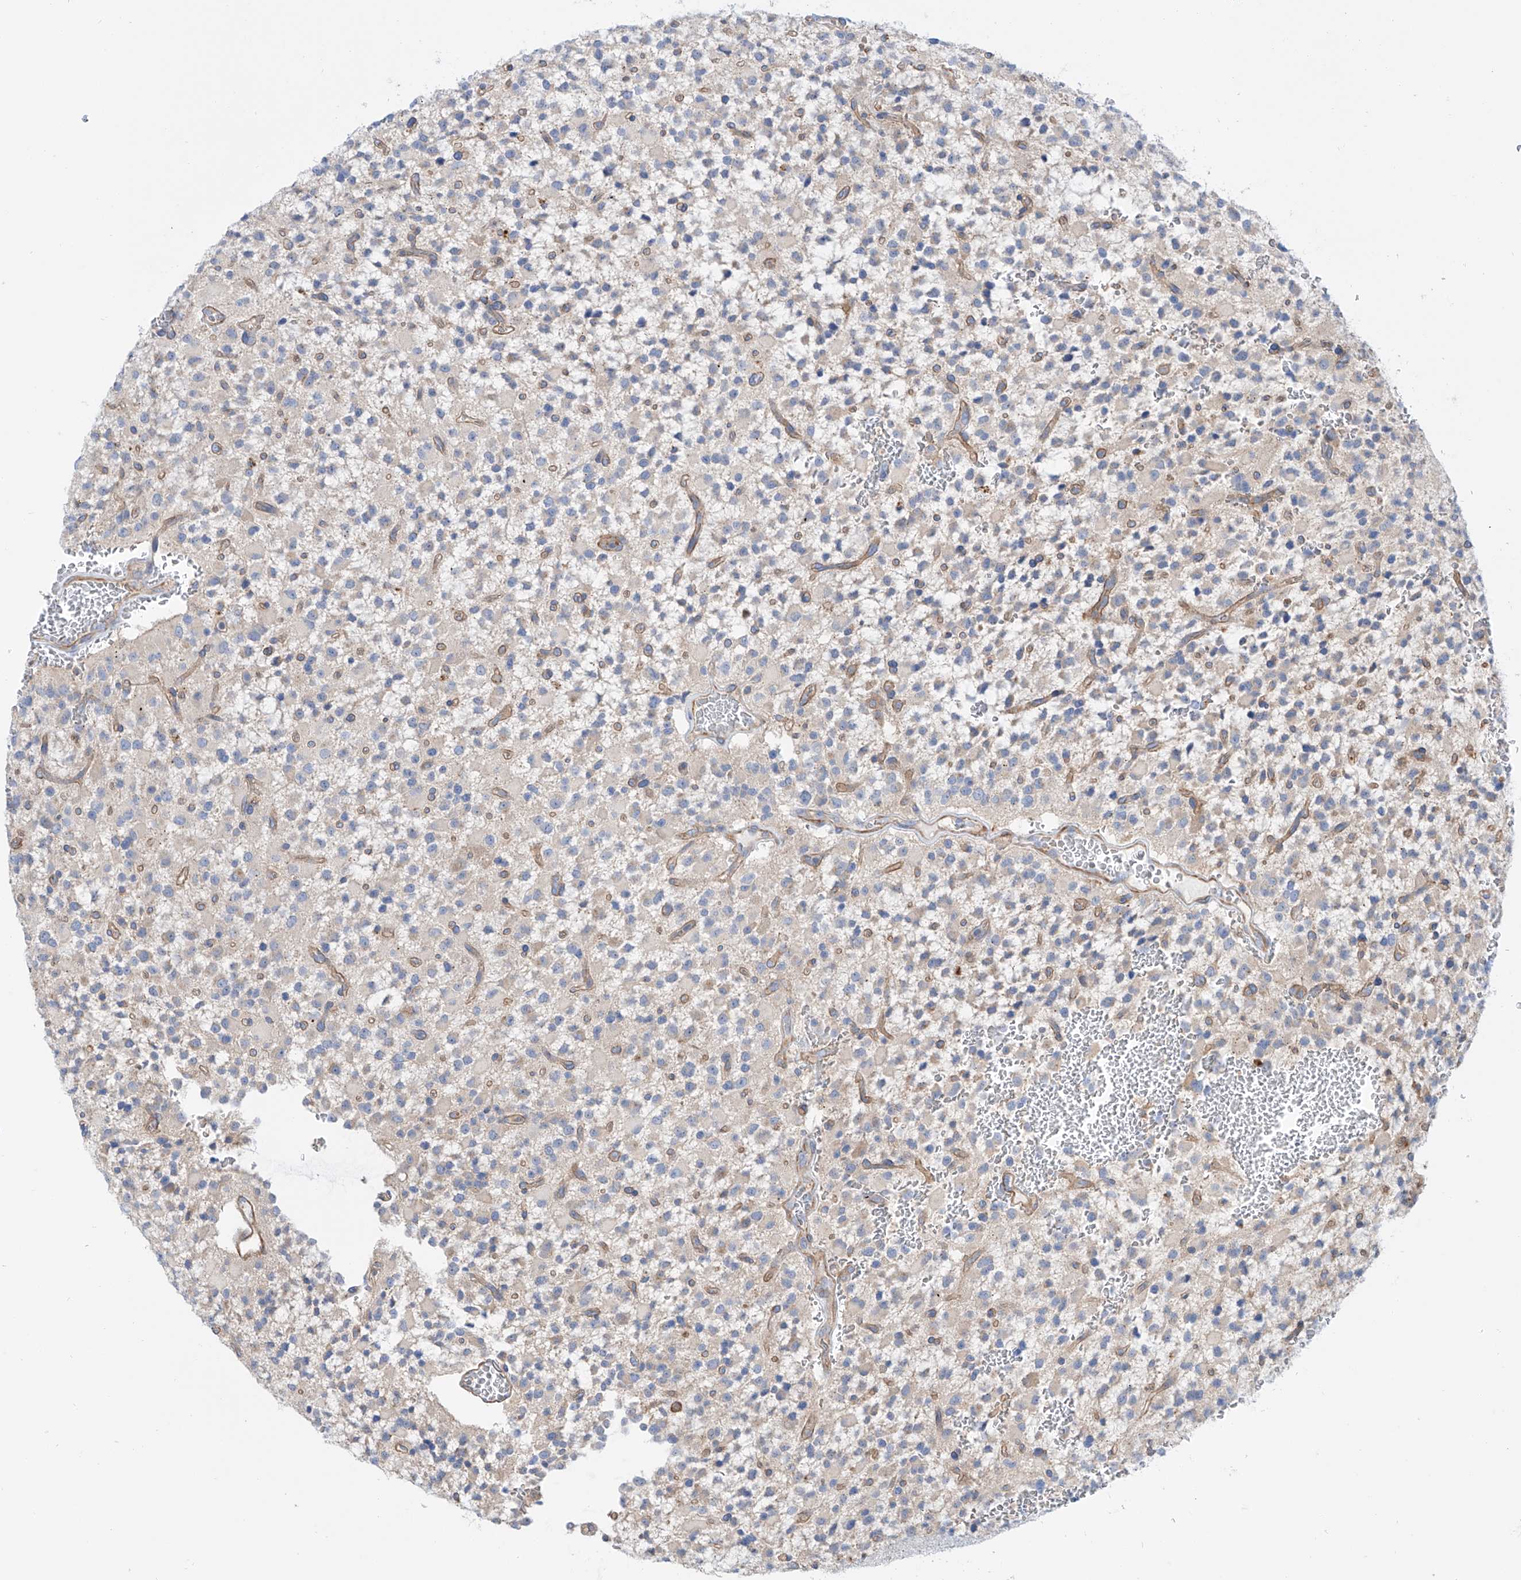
{"staining": {"intensity": "negative", "quantity": "none", "location": "none"}, "tissue": "glioma", "cell_type": "Tumor cells", "image_type": "cancer", "snomed": [{"axis": "morphology", "description": "Glioma, malignant, High grade"}, {"axis": "topography", "description": "Brain"}], "caption": "DAB (3,3'-diaminobenzidine) immunohistochemical staining of human glioma reveals no significant staining in tumor cells.", "gene": "TMEM209", "patient": {"sex": "male", "age": 34}}